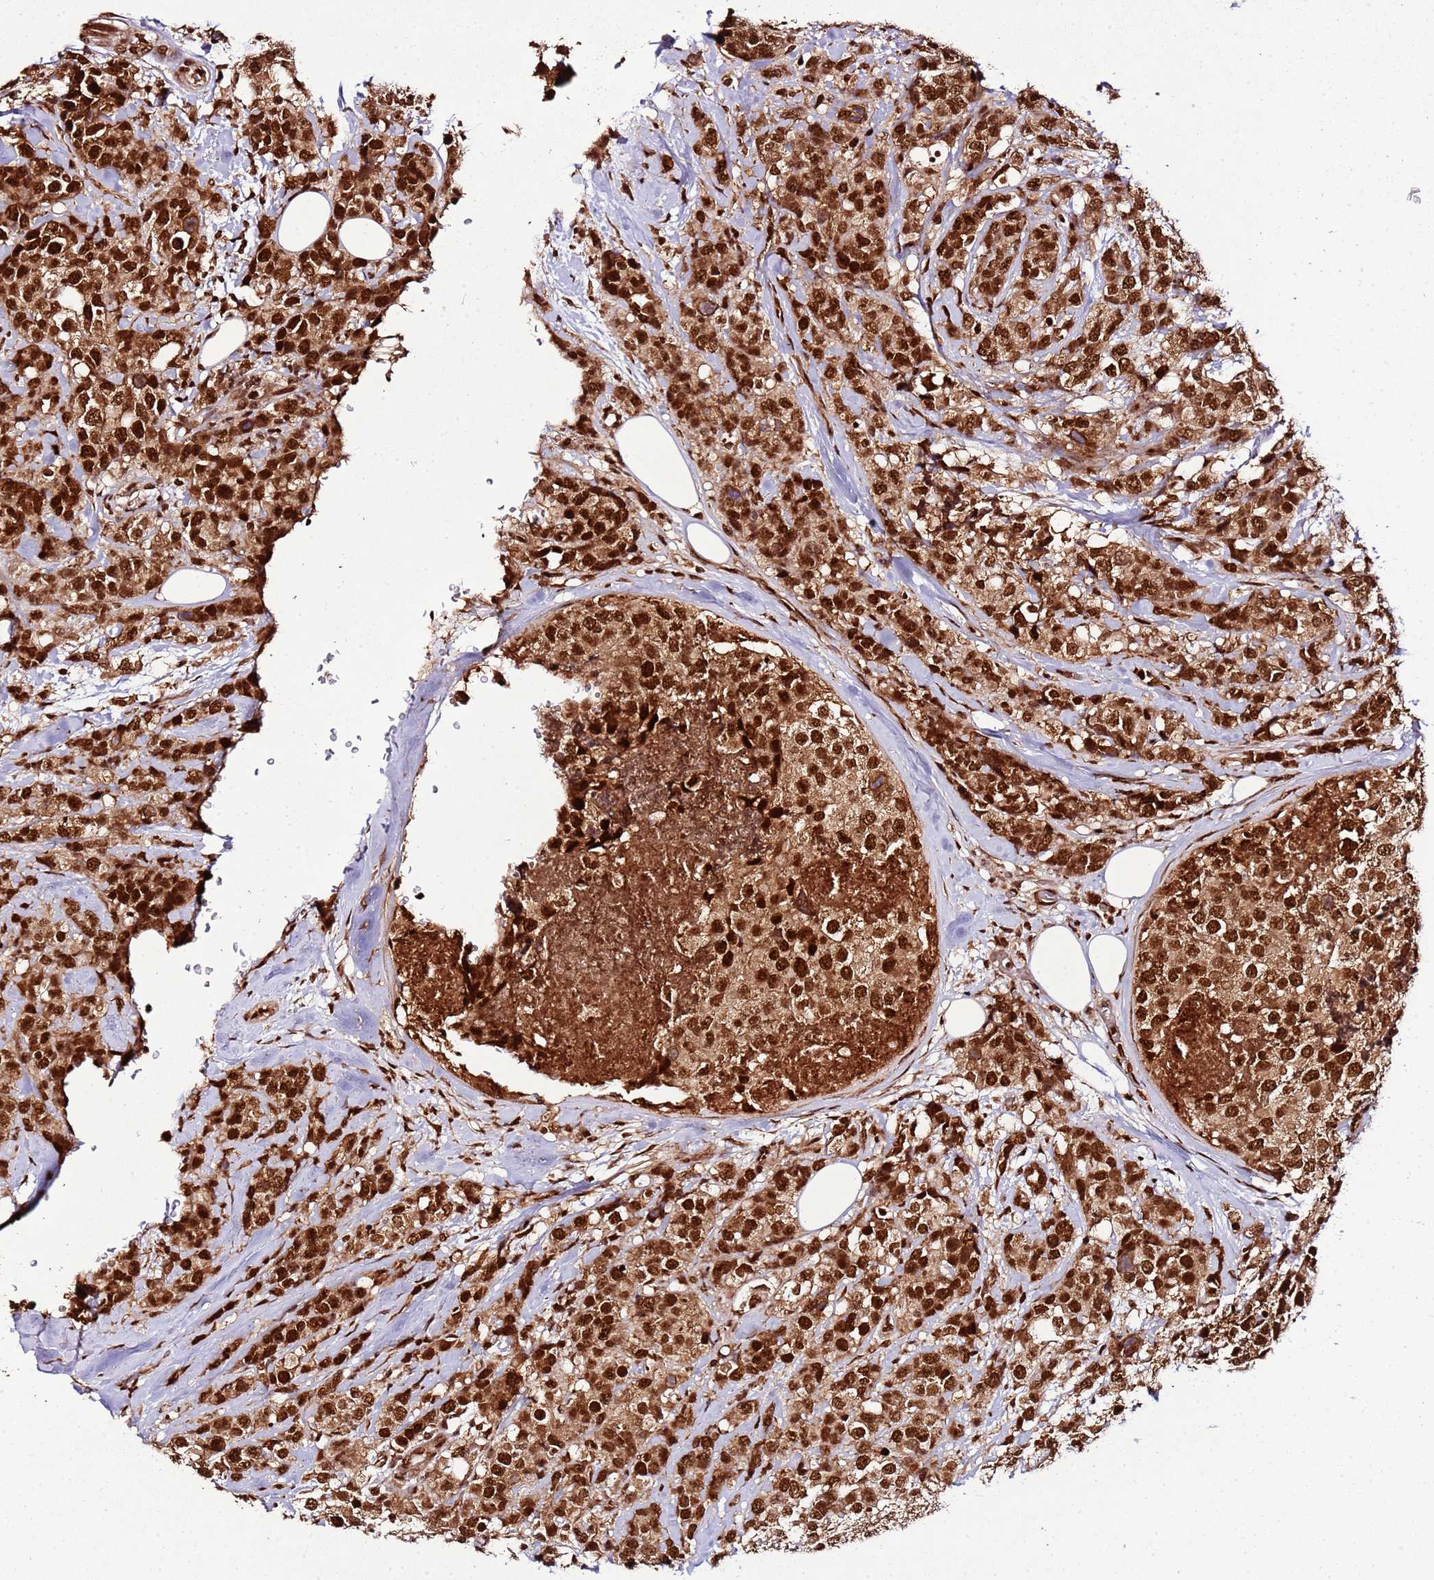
{"staining": {"intensity": "strong", "quantity": ">75%", "location": "cytoplasmic/membranous,nuclear"}, "tissue": "breast cancer", "cell_type": "Tumor cells", "image_type": "cancer", "snomed": [{"axis": "morphology", "description": "Lobular carcinoma"}, {"axis": "topography", "description": "Breast"}], "caption": "Immunohistochemical staining of breast cancer (lobular carcinoma) demonstrates high levels of strong cytoplasmic/membranous and nuclear protein positivity in approximately >75% of tumor cells.", "gene": "XRN2", "patient": {"sex": "female", "age": 59}}